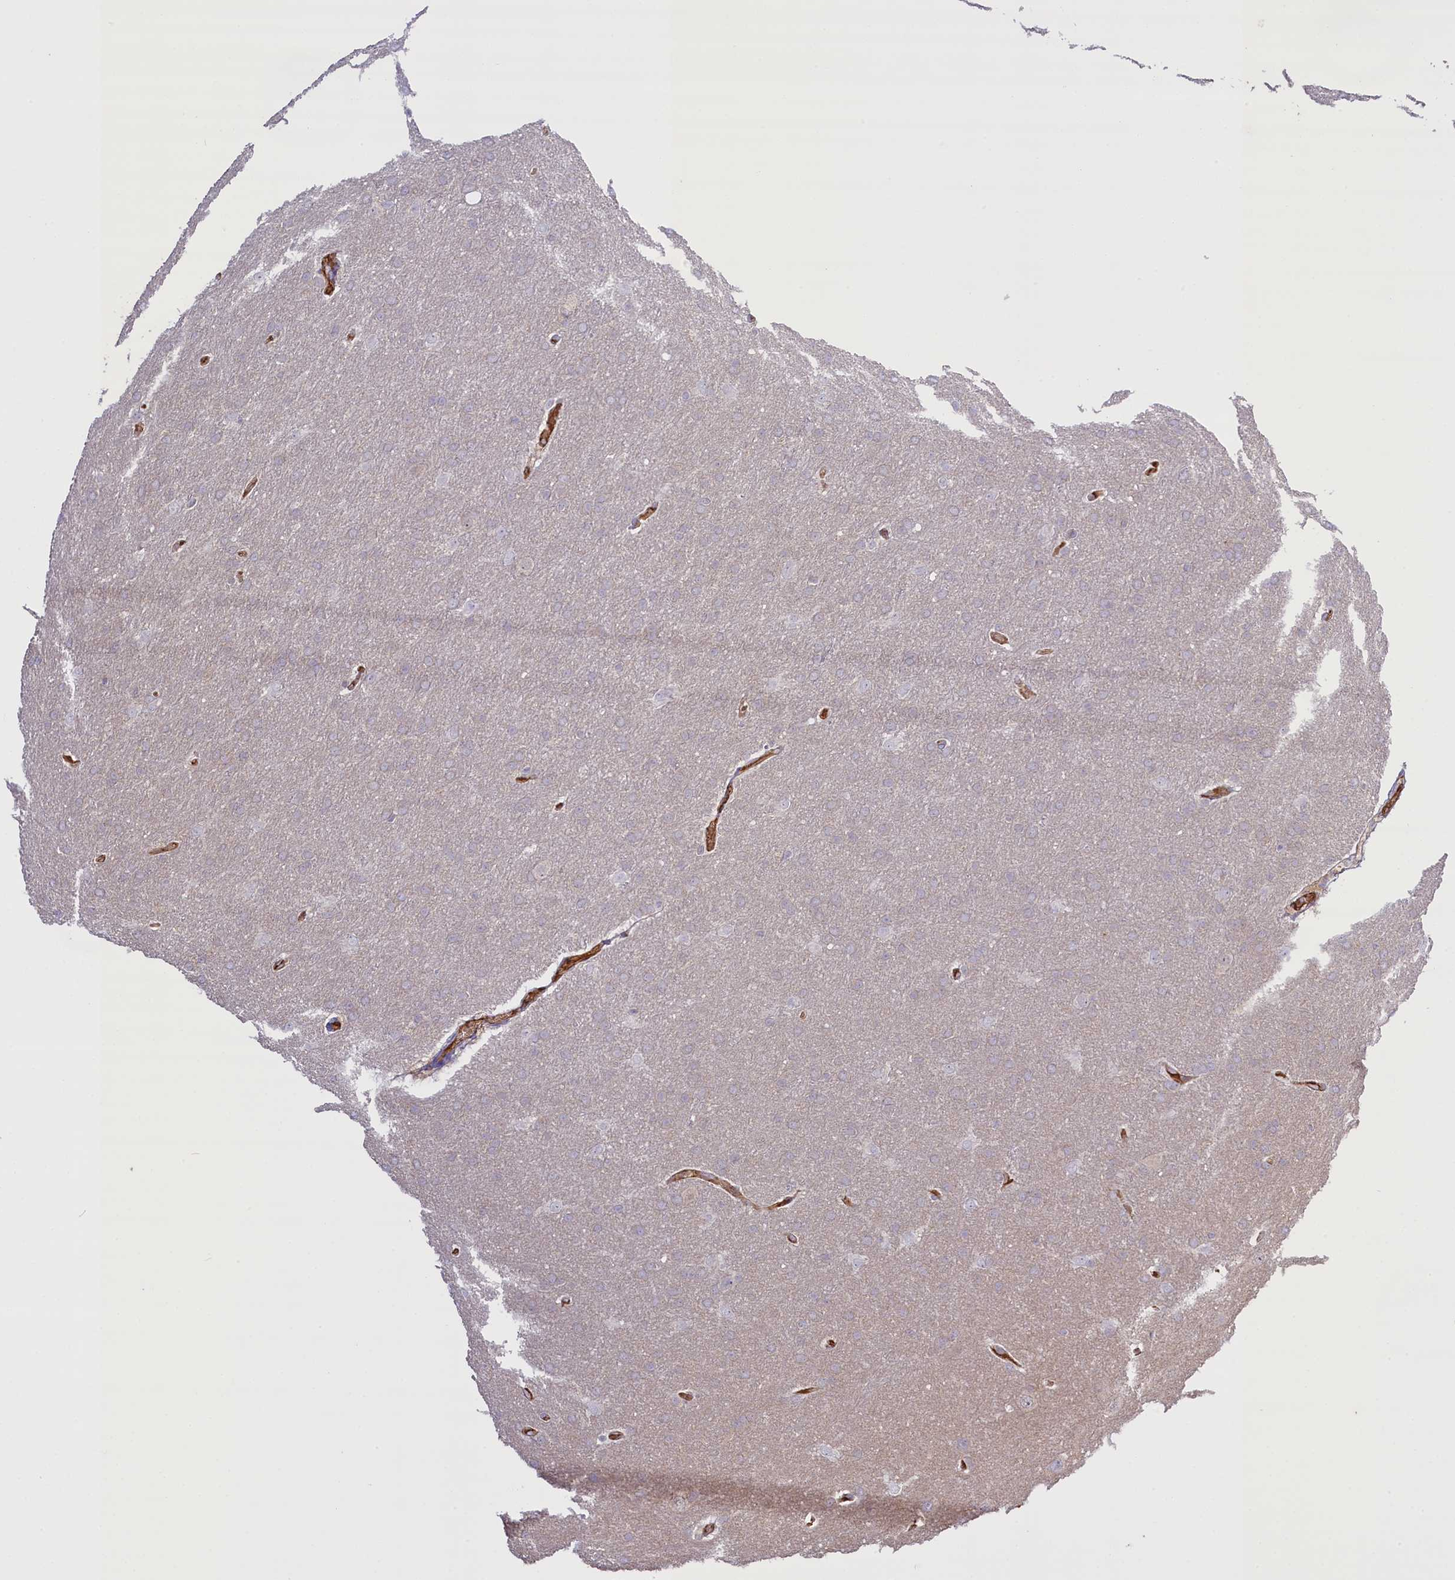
{"staining": {"intensity": "negative", "quantity": "none", "location": "none"}, "tissue": "glioma", "cell_type": "Tumor cells", "image_type": "cancer", "snomed": [{"axis": "morphology", "description": "Glioma, malignant, Low grade"}, {"axis": "topography", "description": "Brain"}], "caption": "Immunohistochemistry histopathology image of neoplastic tissue: human glioma stained with DAB demonstrates no significant protein positivity in tumor cells.", "gene": "FUZ", "patient": {"sex": "female", "age": 32}}